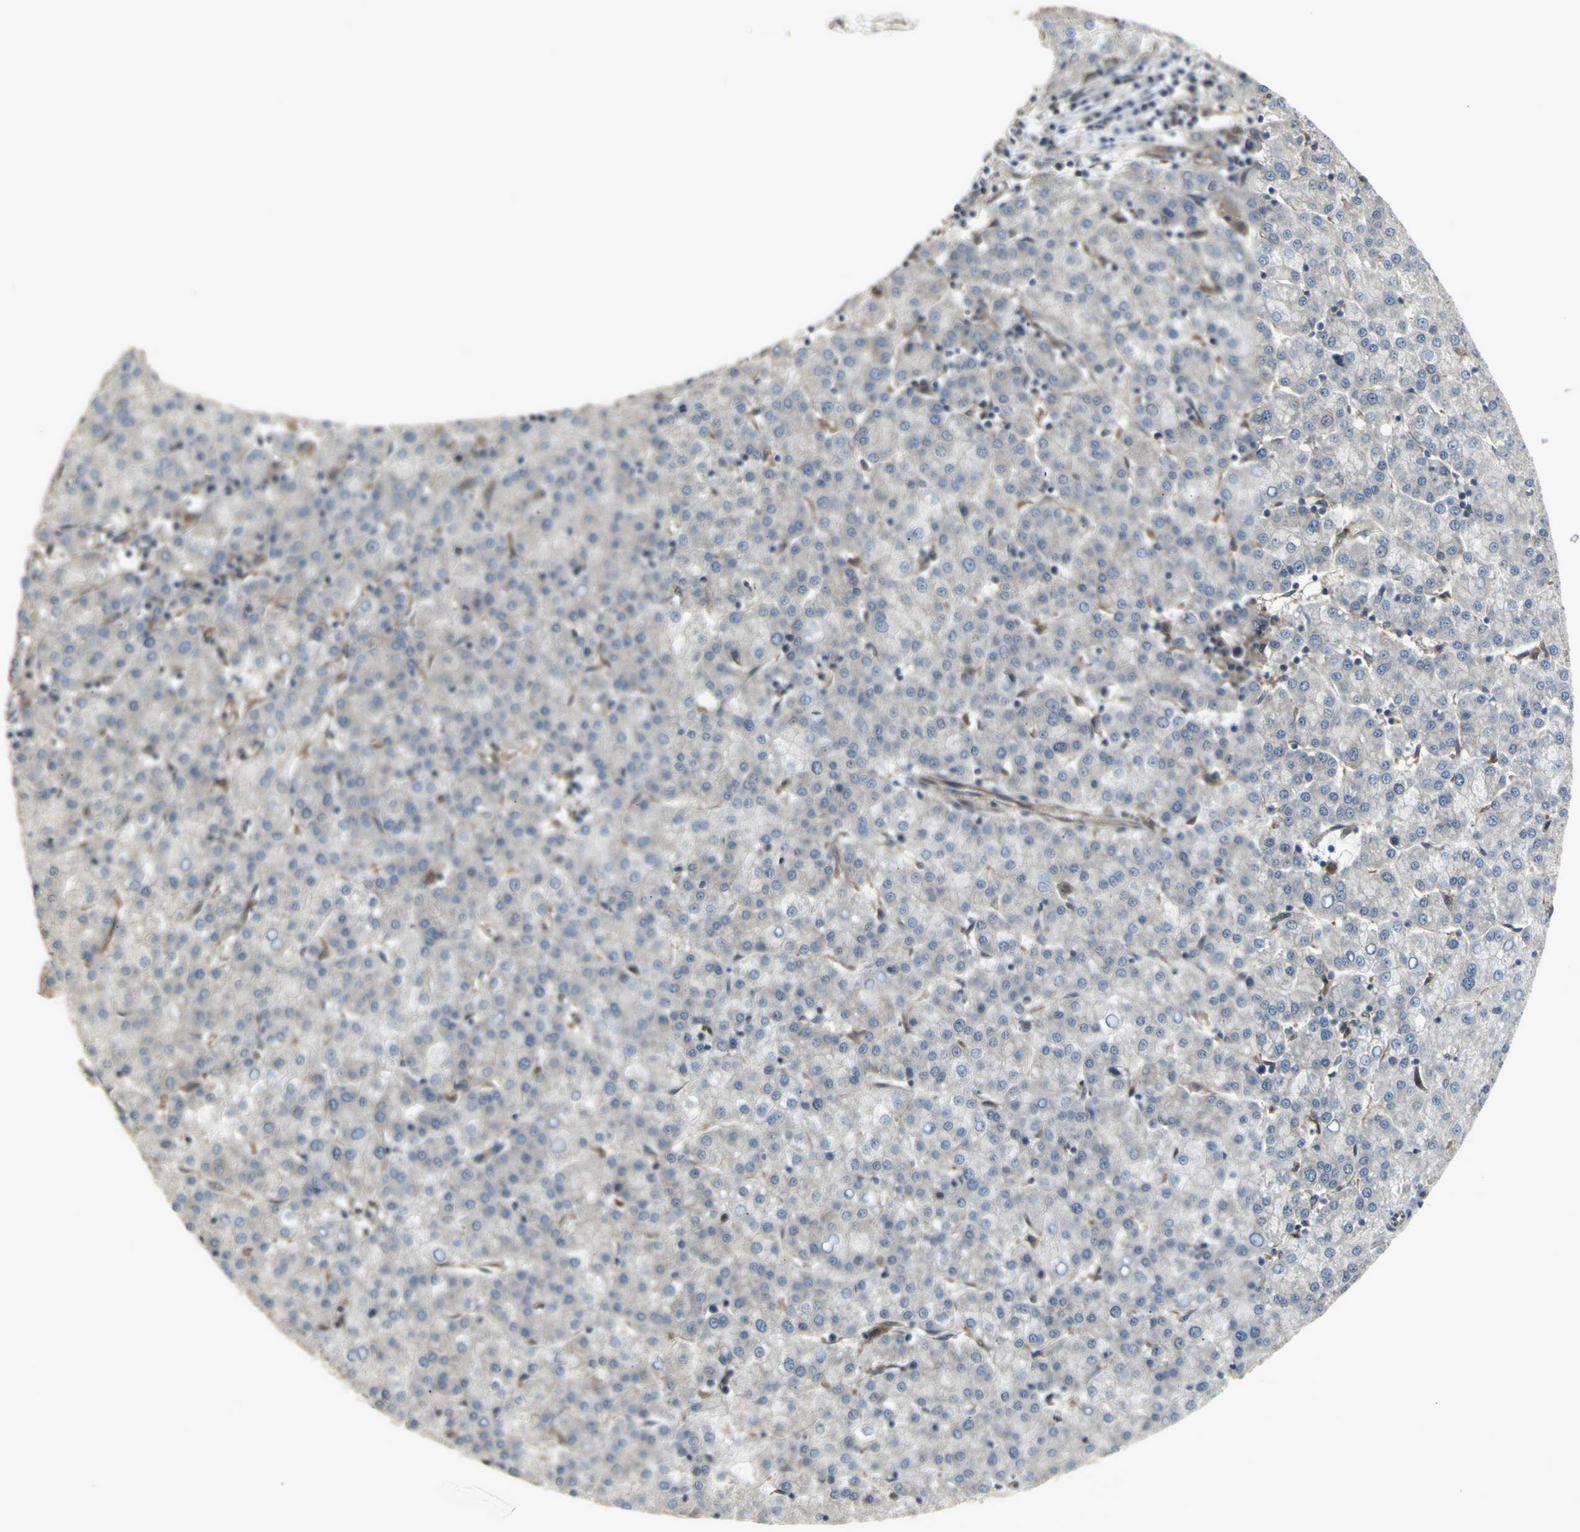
{"staining": {"intensity": "negative", "quantity": "none", "location": "none"}, "tissue": "liver cancer", "cell_type": "Tumor cells", "image_type": "cancer", "snomed": [{"axis": "morphology", "description": "Carcinoma, Hepatocellular, NOS"}, {"axis": "topography", "description": "Liver"}], "caption": "Immunohistochemical staining of liver cancer reveals no significant staining in tumor cells.", "gene": "CHURC1-FNTB", "patient": {"sex": "female", "age": 58}}